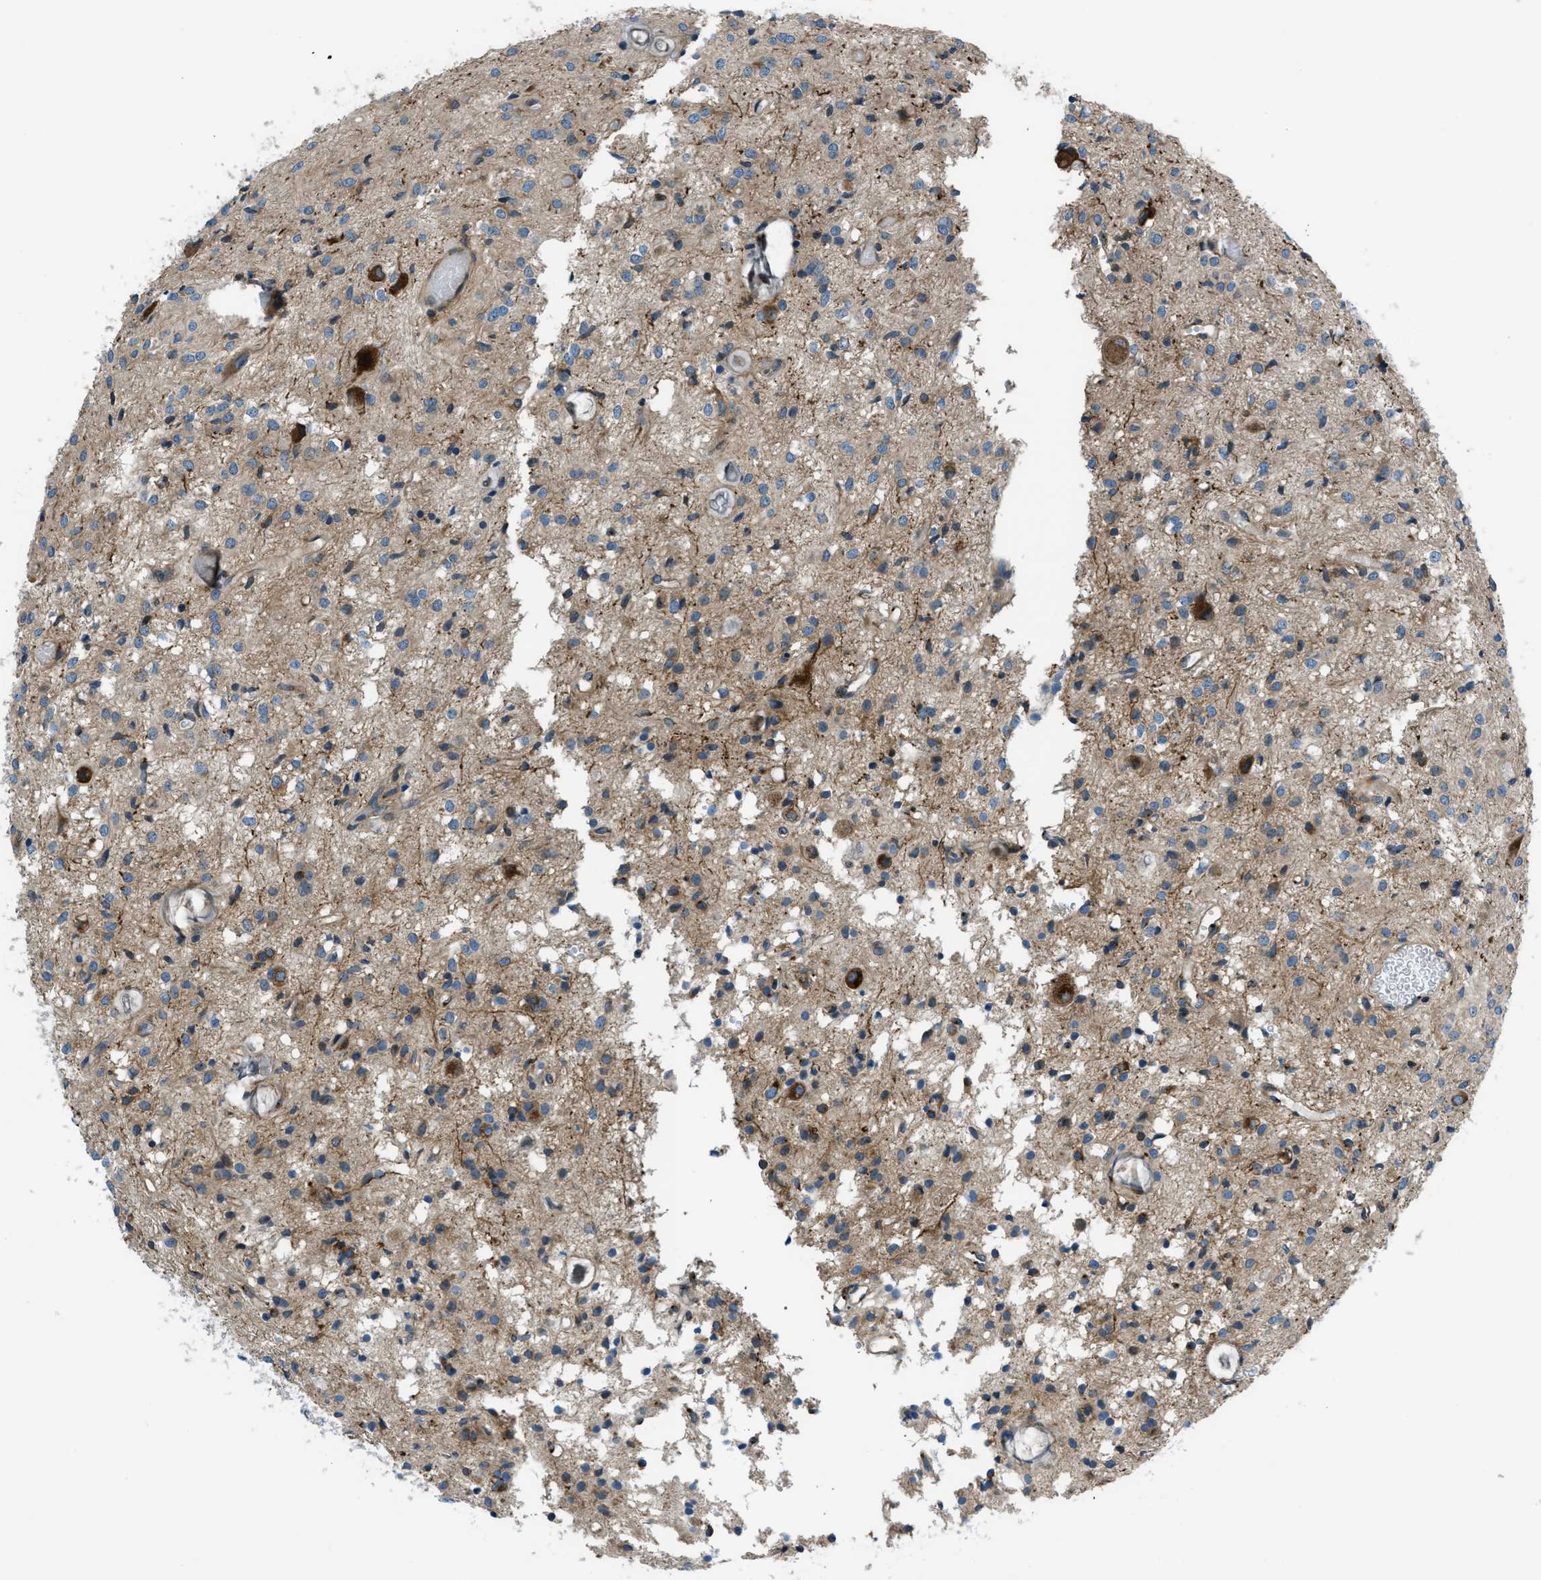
{"staining": {"intensity": "weak", "quantity": "25%-75%", "location": "cytoplasmic/membranous"}, "tissue": "glioma", "cell_type": "Tumor cells", "image_type": "cancer", "snomed": [{"axis": "morphology", "description": "Glioma, malignant, High grade"}, {"axis": "topography", "description": "Brain"}], "caption": "This histopathology image displays immunohistochemistry (IHC) staining of human glioma, with low weak cytoplasmic/membranous expression in about 25%-75% of tumor cells.", "gene": "ARFGAP2", "patient": {"sex": "female", "age": 59}}